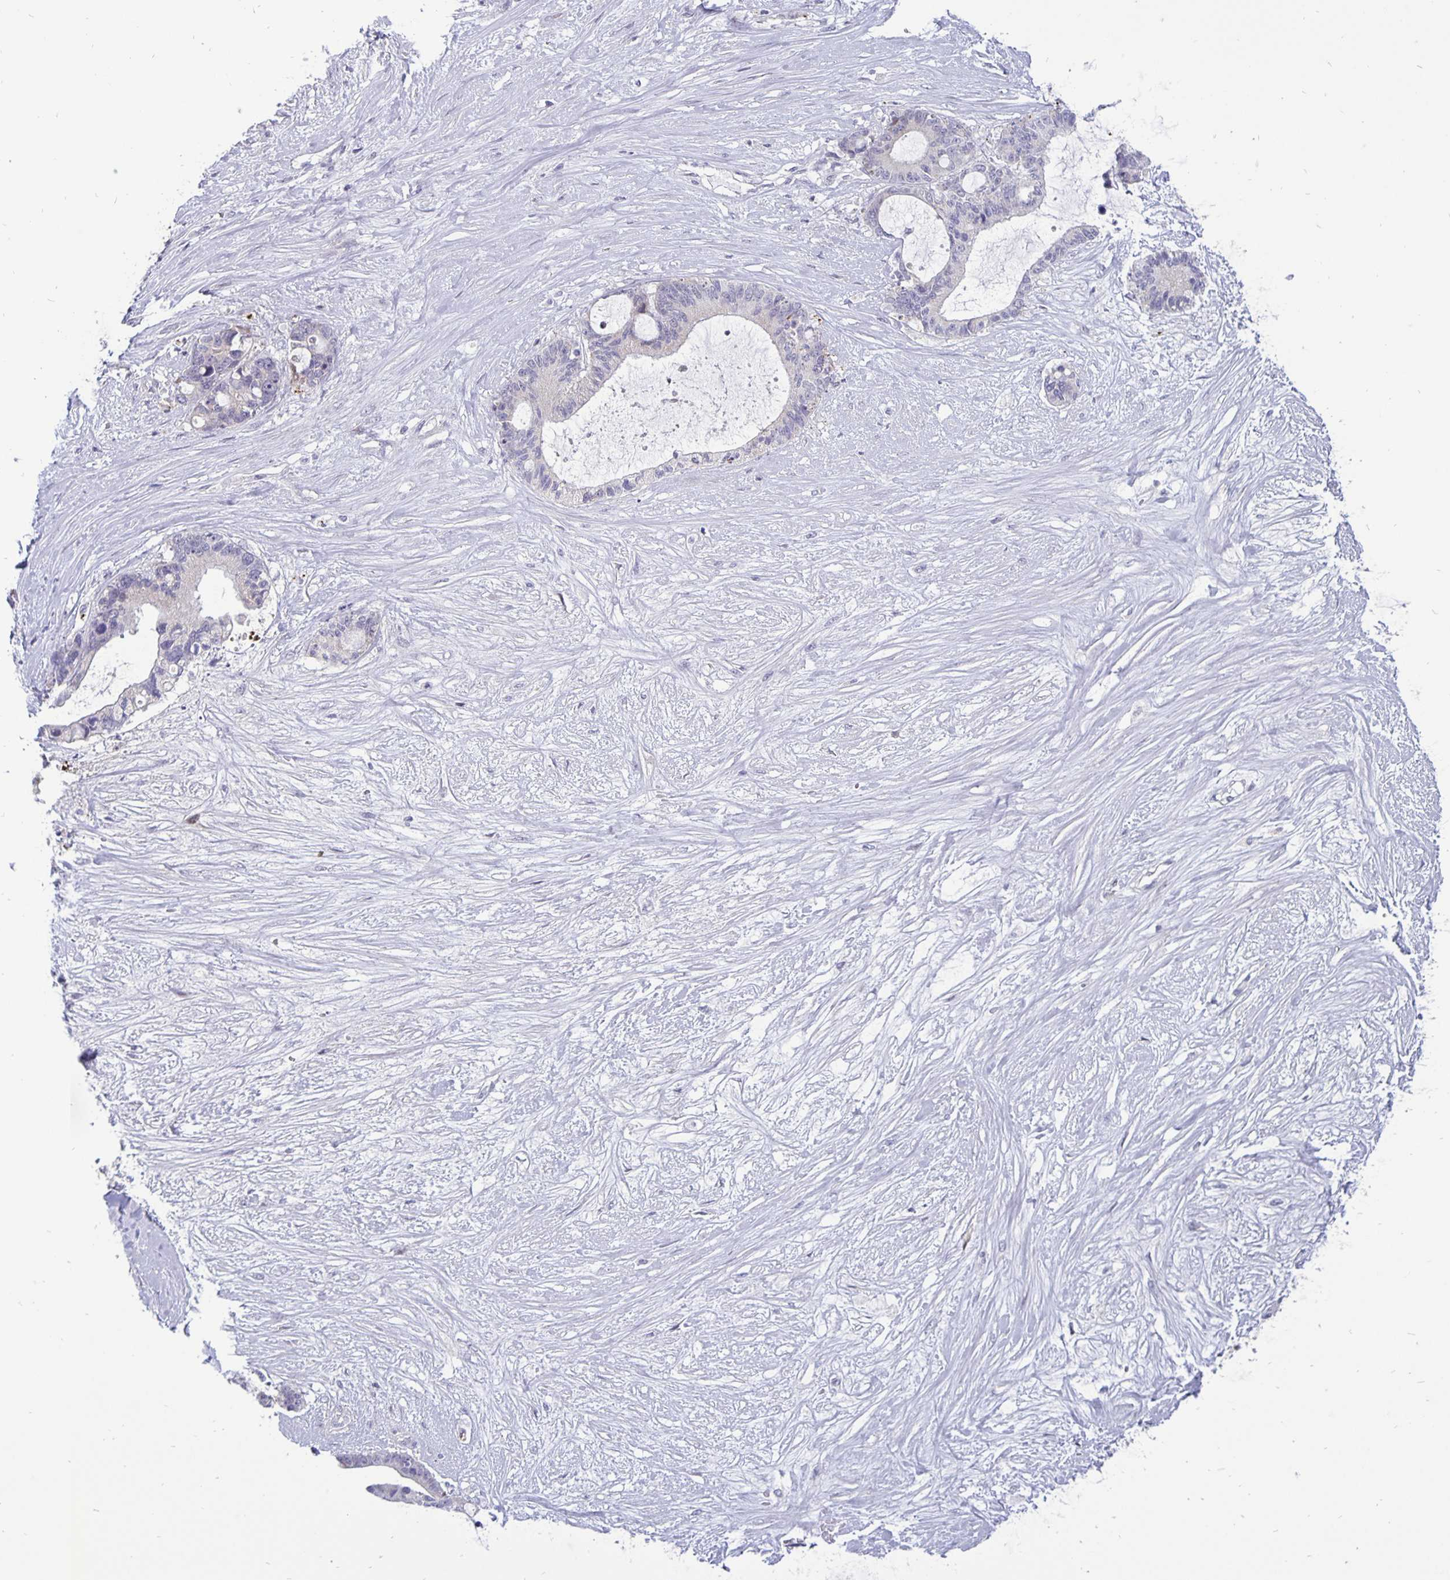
{"staining": {"intensity": "negative", "quantity": "none", "location": "none"}, "tissue": "liver cancer", "cell_type": "Tumor cells", "image_type": "cancer", "snomed": [{"axis": "morphology", "description": "Normal tissue, NOS"}, {"axis": "morphology", "description": "Cholangiocarcinoma"}, {"axis": "topography", "description": "Liver"}, {"axis": "topography", "description": "Peripheral nerve tissue"}], "caption": "Immunohistochemistry (IHC) photomicrograph of liver cholangiocarcinoma stained for a protein (brown), which displays no expression in tumor cells. The staining is performed using DAB (3,3'-diaminobenzidine) brown chromogen with nuclei counter-stained in using hematoxylin.", "gene": "ERBB2", "patient": {"sex": "female", "age": 73}}